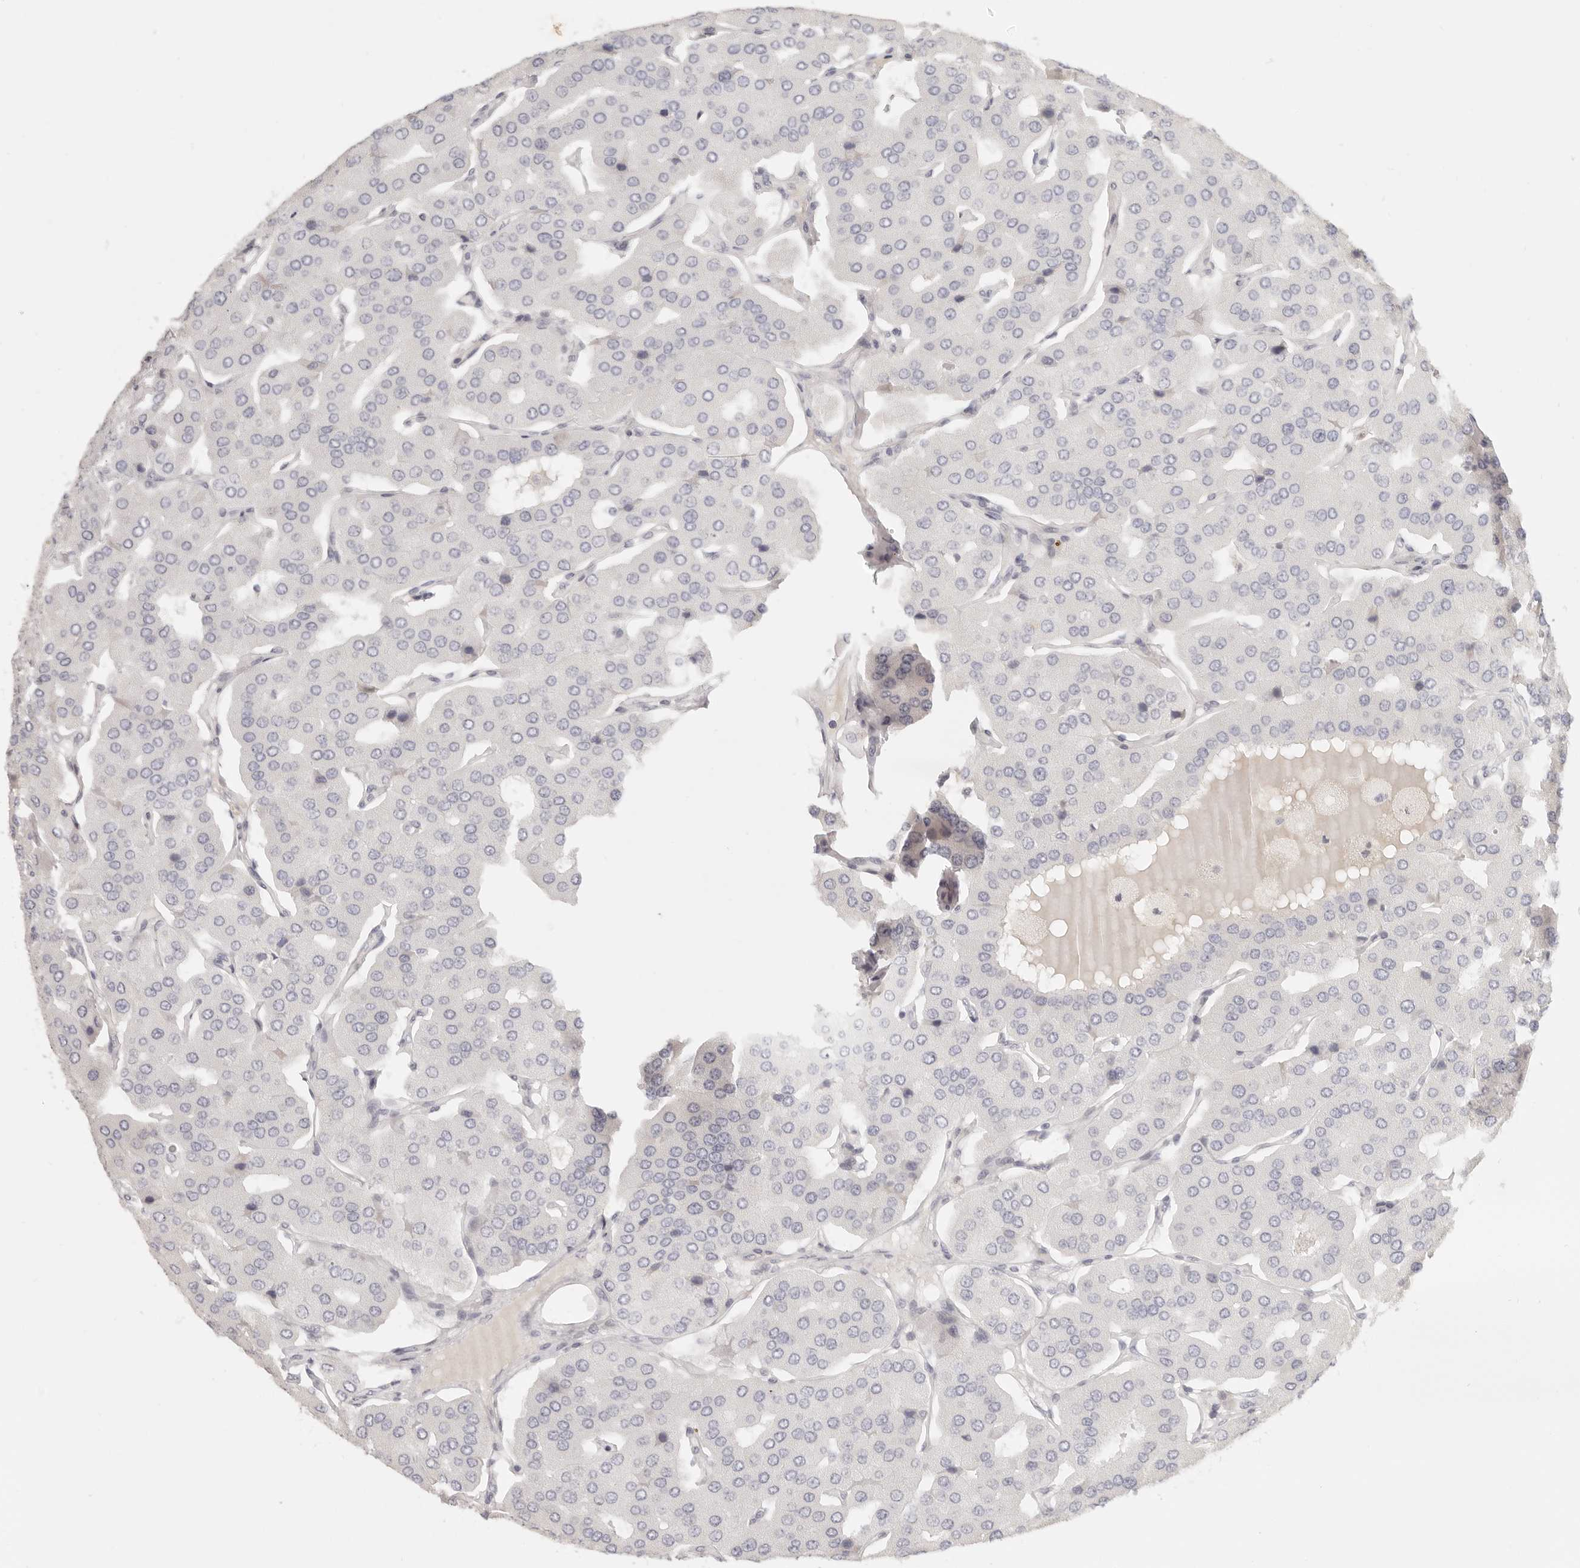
{"staining": {"intensity": "negative", "quantity": "none", "location": "none"}, "tissue": "parathyroid gland", "cell_type": "Glandular cells", "image_type": "normal", "snomed": [{"axis": "morphology", "description": "Normal tissue, NOS"}, {"axis": "morphology", "description": "Adenoma, NOS"}, {"axis": "topography", "description": "Parathyroid gland"}], "caption": "Glandular cells are negative for protein expression in unremarkable human parathyroid gland. (DAB immunohistochemistry (IHC) visualized using brightfield microscopy, high magnification).", "gene": "RXFP1", "patient": {"sex": "female", "age": 86}}